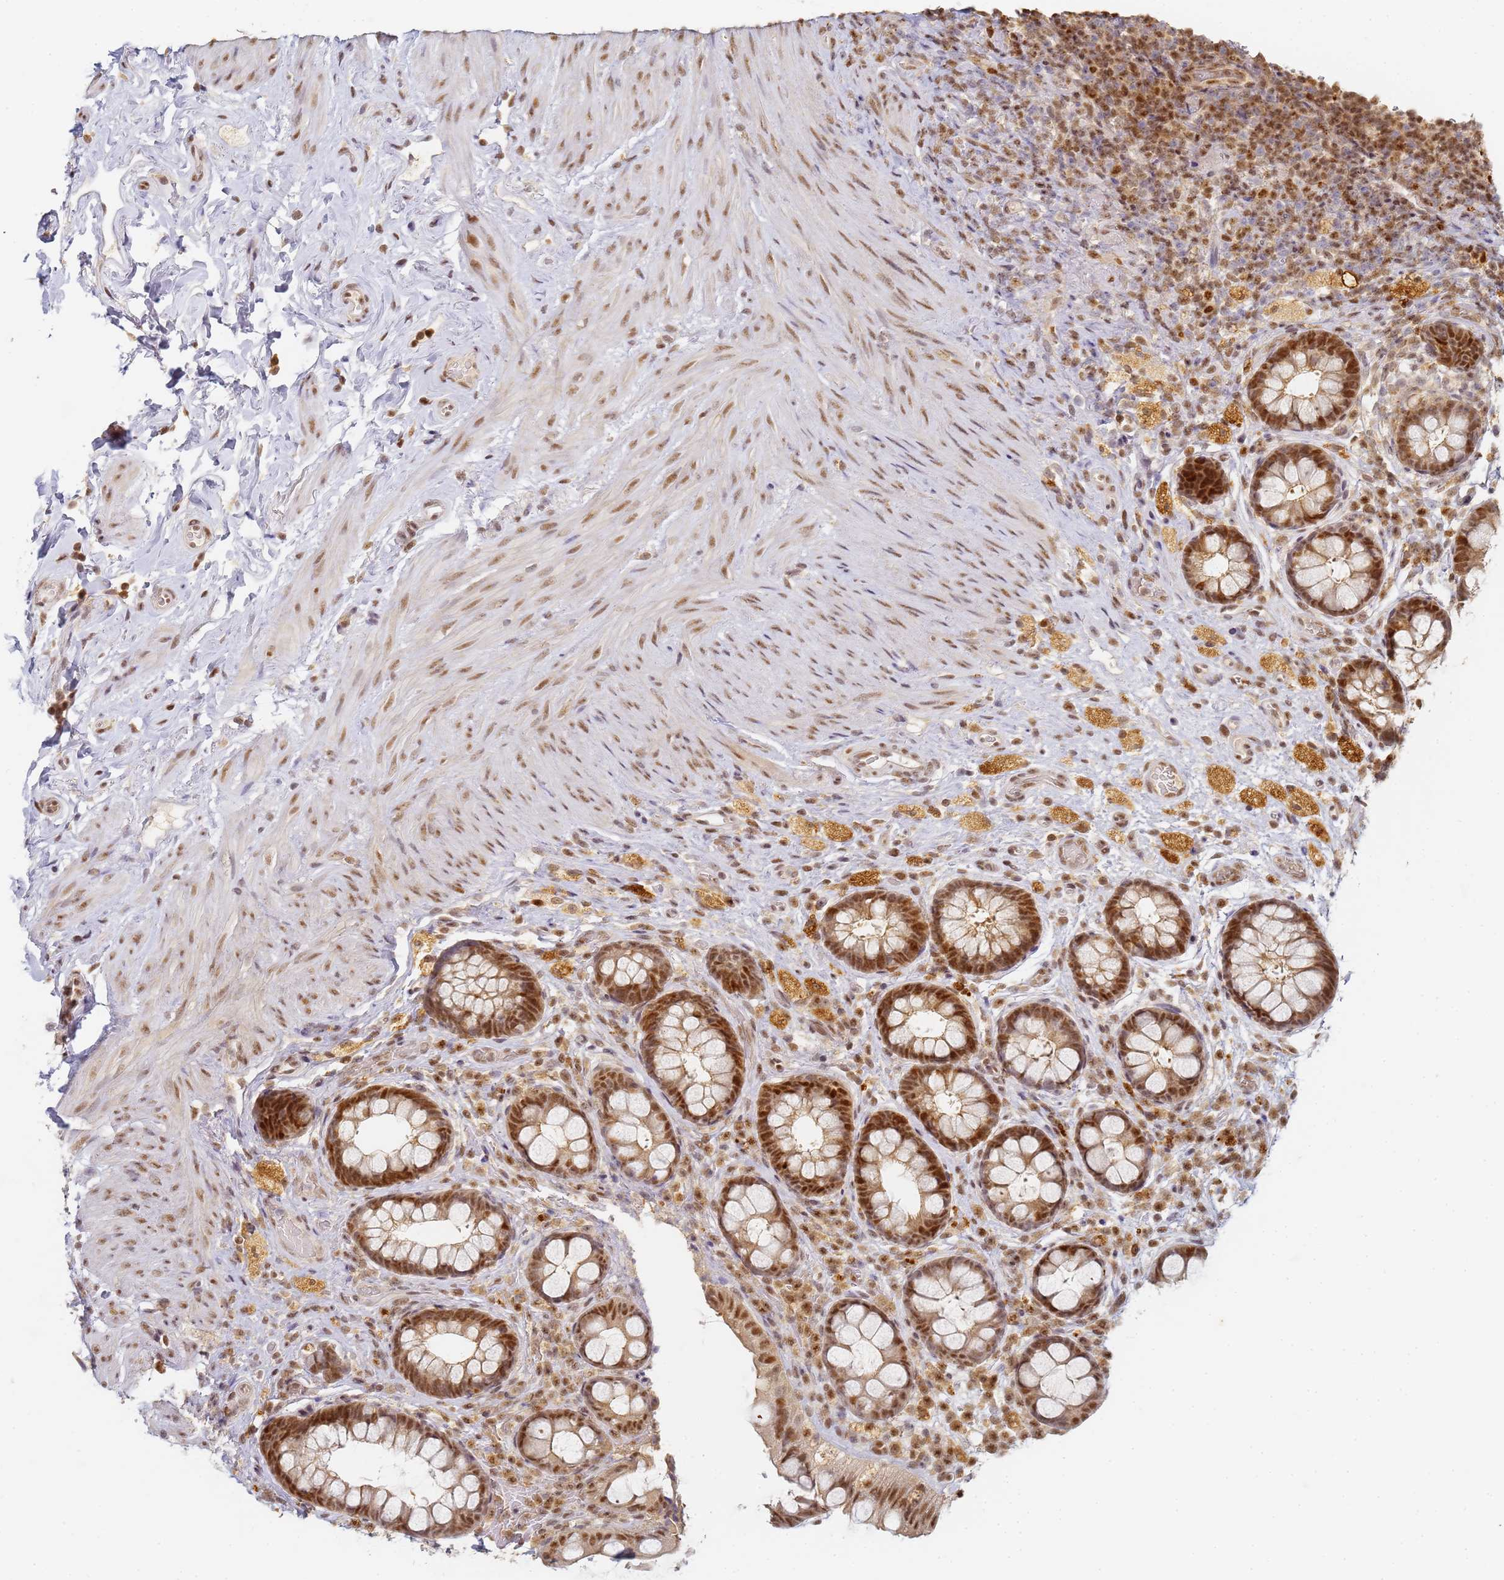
{"staining": {"intensity": "moderate", "quantity": ">75%", "location": "nuclear"}, "tissue": "rectum", "cell_type": "Glandular cells", "image_type": "normal", "snomed": [{"axis": "morphology", "description": "Normal tissue, NOS"}, {"axis": "topography", "description": "Rectum"}, {"axis": "topography", "description": "Peripheral nerve tissue"}], "caption": "IHC staining of normal rectum, which demonstrates medium levels of moderate nuclear staining in about >75% of glandular cells indicating moderate nuclear protein staining. The staining was performed using DAB (brown) for protein detection and nuclei were counterstained in hematoxylin (blue).", "gene": "HMCES", "patient": {"sex": "female", "age": 69}}